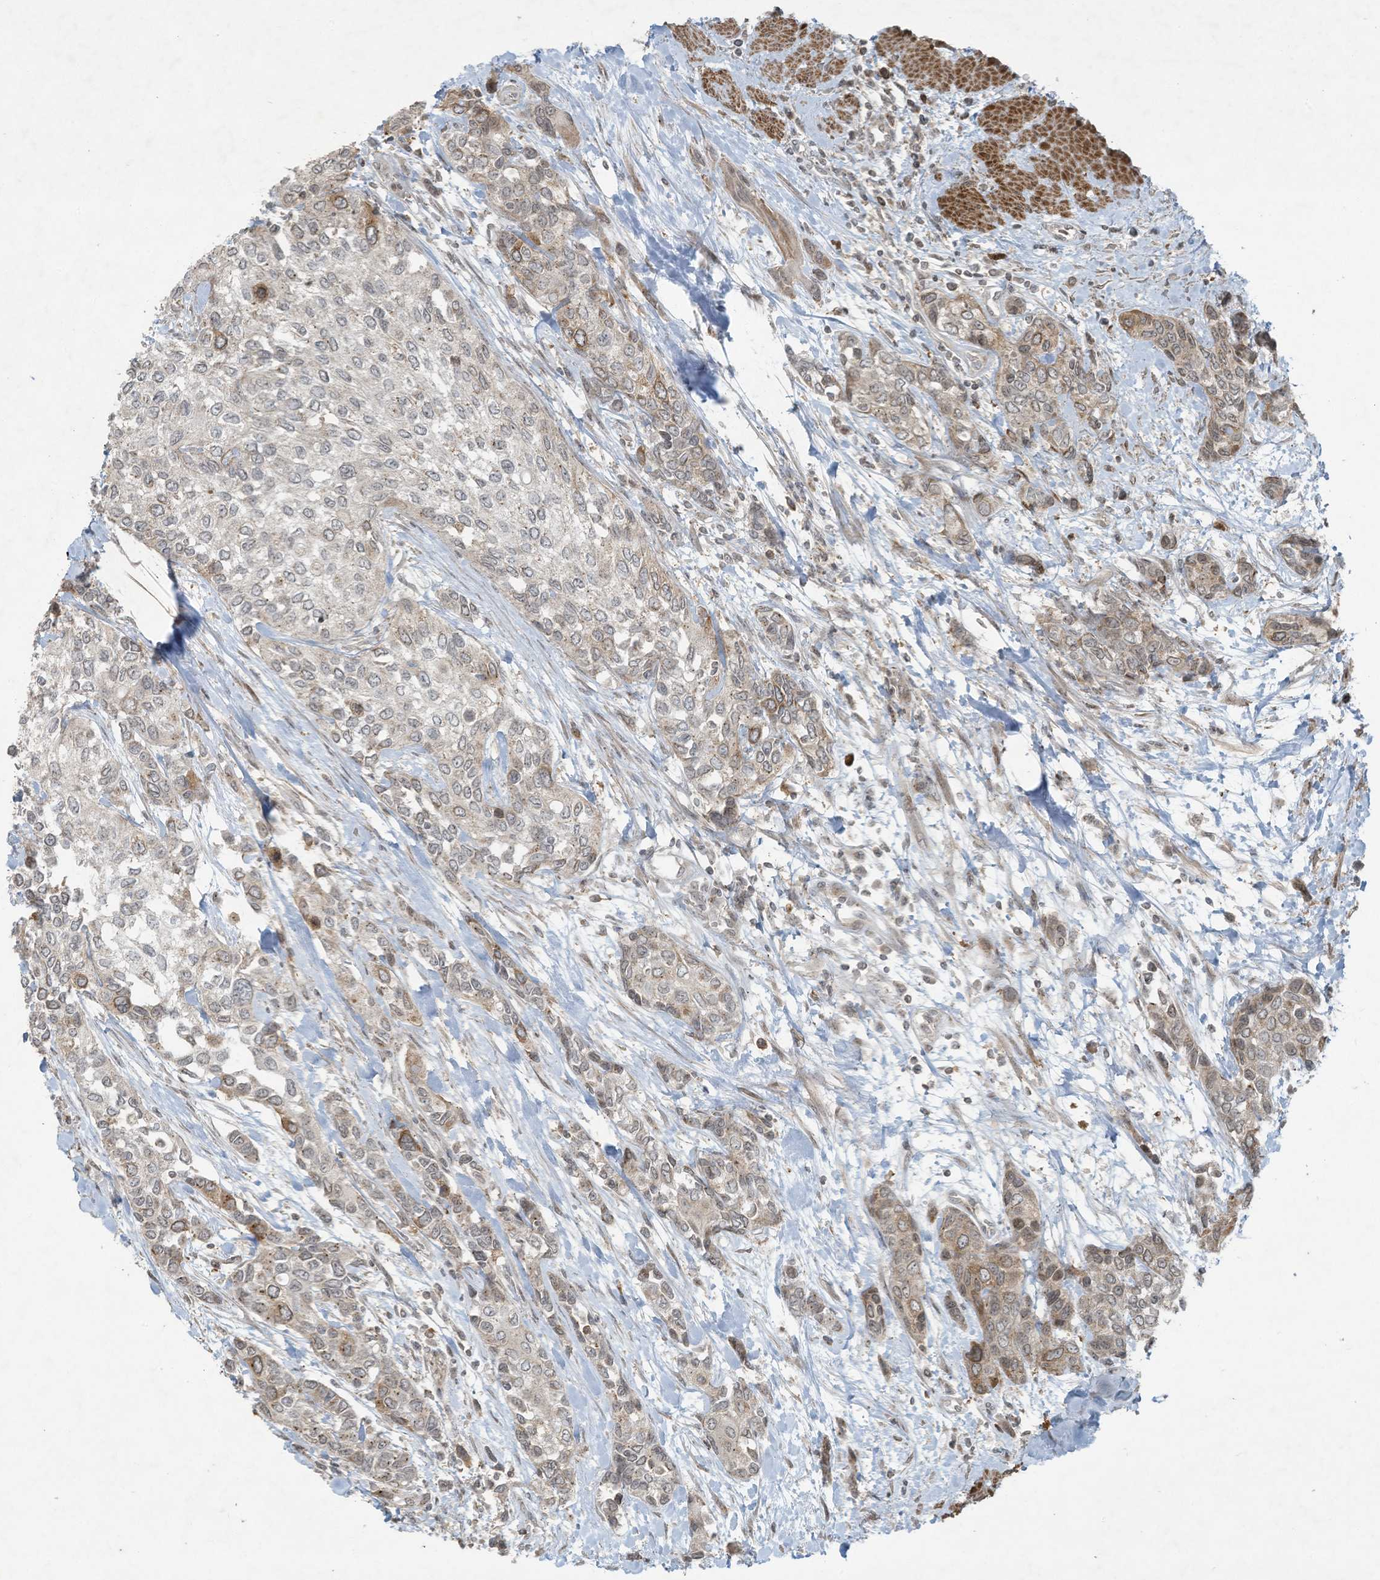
{"staining": {"intensity": "weak", "quantity": "25%-75%", "location": "cytoplasmic/membranous"}, "tissue": "urothelial cancer", "cell_type": "Tumor cells", "image_type": "cancer", "snomed": [{"axis": "morphology", "description": "Normal tissue, NOS"}, {"axis": "morphology", "description": "Urothelial carcinoma, High grade"}, {"axis": "topography", "description": "Vascular tissue"}, {"axis": "topography", "description": "Urinary bladder"}], "caption": "The immunohistochemical stain labels weak cytoplasmic/membranous positivity in tumor cells of urothelial cancer tissue.", "gene": "ZNF263", "patient": {"sex": "female", "age": 56}}